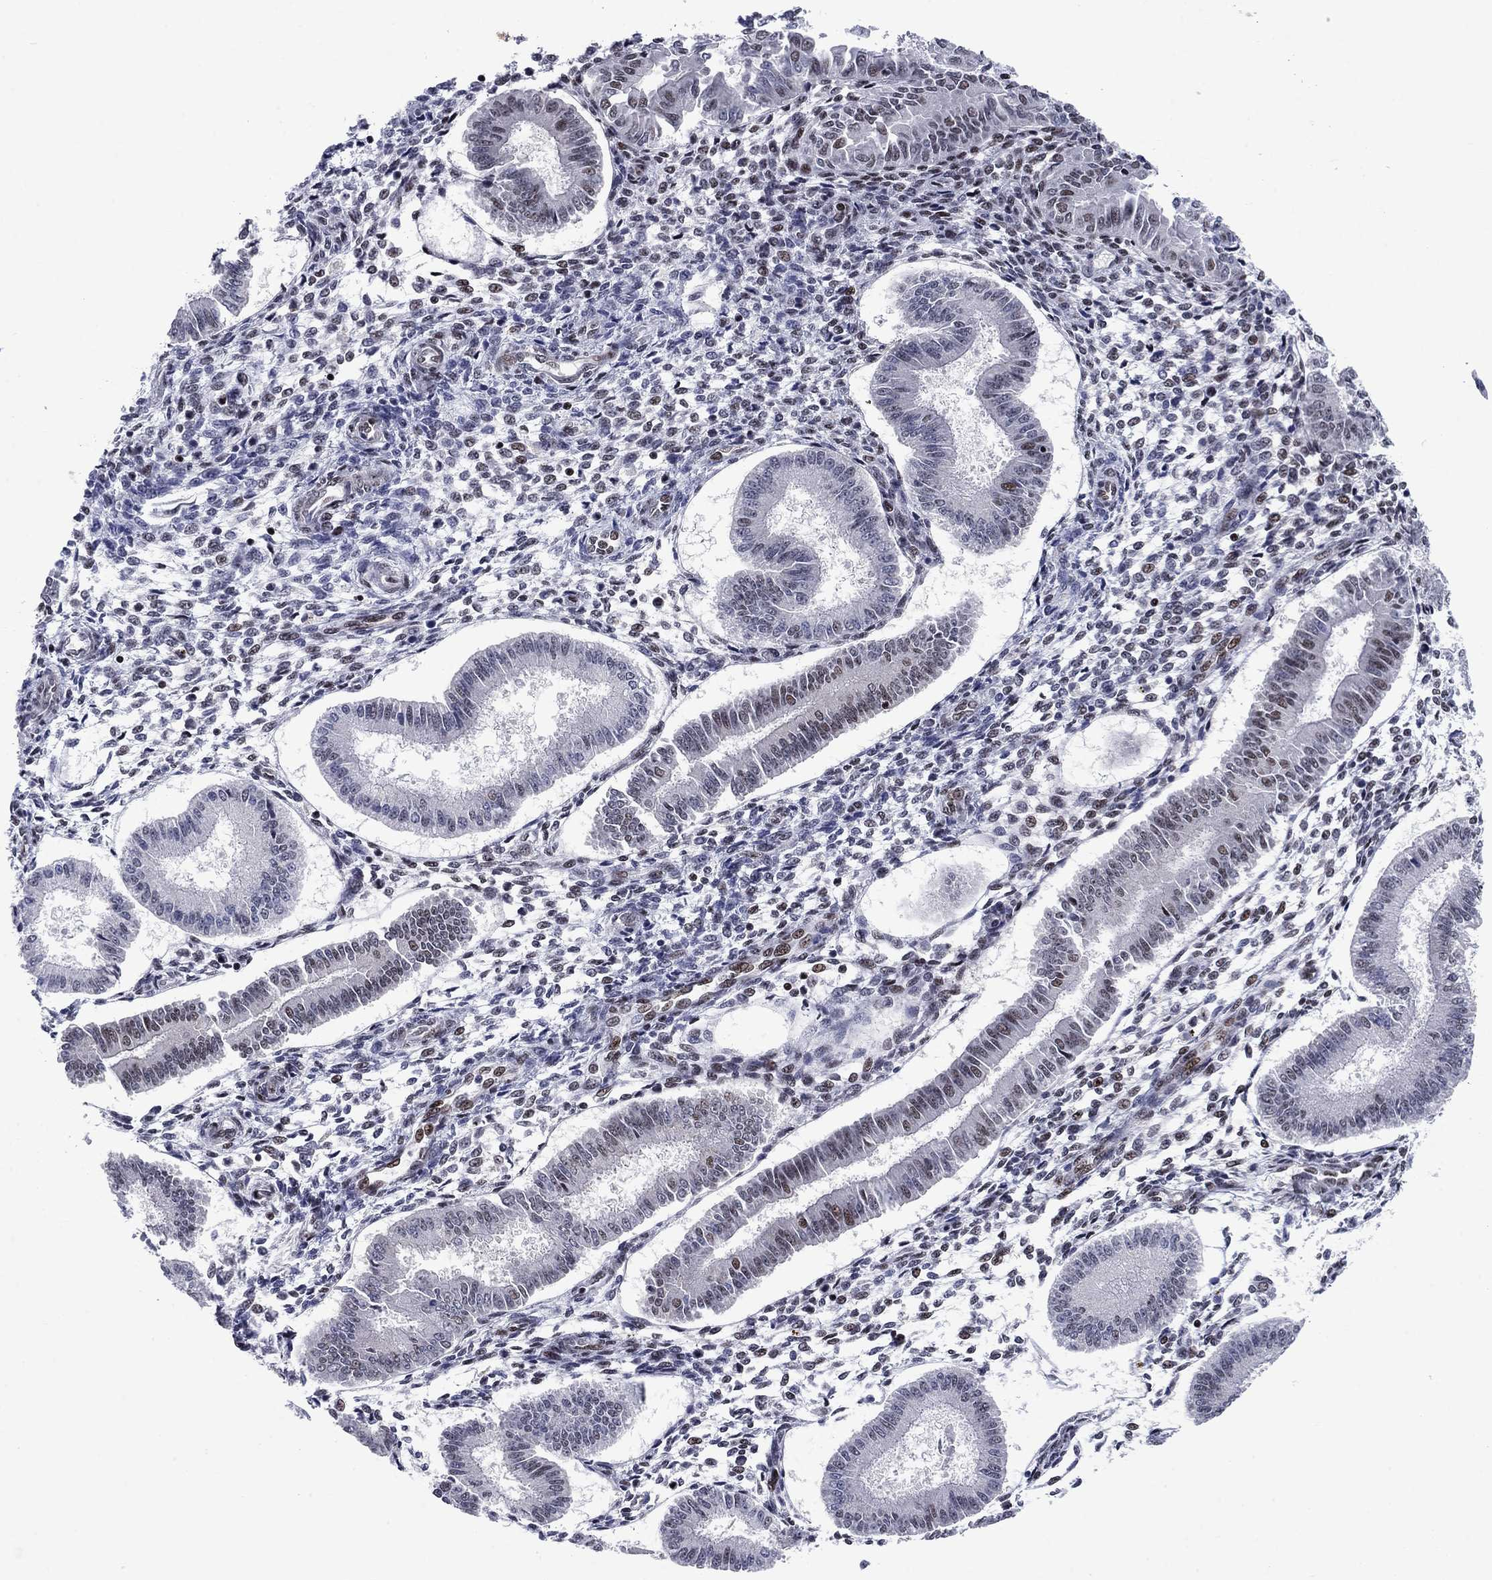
{"staining": {"intensity": "strong", "quantity": "25%-75%", "location": "nuclear"}, "tissue": "endometrium", "cell_type": "Cells in endometrial stroma", "image_type": "normal", "snomed": [{"axis": "morphology", "description": "Normal tissue, NOS"}, {"axis": "topography", "description": "Endometrium"}], "caption": "Brown immunohistochemical staining in benign human endometrium demonstrates strong nuclear expression in approximately 25%-75% of cells in endometrial stroma. (DAB (3,3'-diaminobenzidine) = brown stain, brightfield microscopy at high magnification).", "gene": "RPRD1B", "patient": {"sex": "female", "age": 43}}